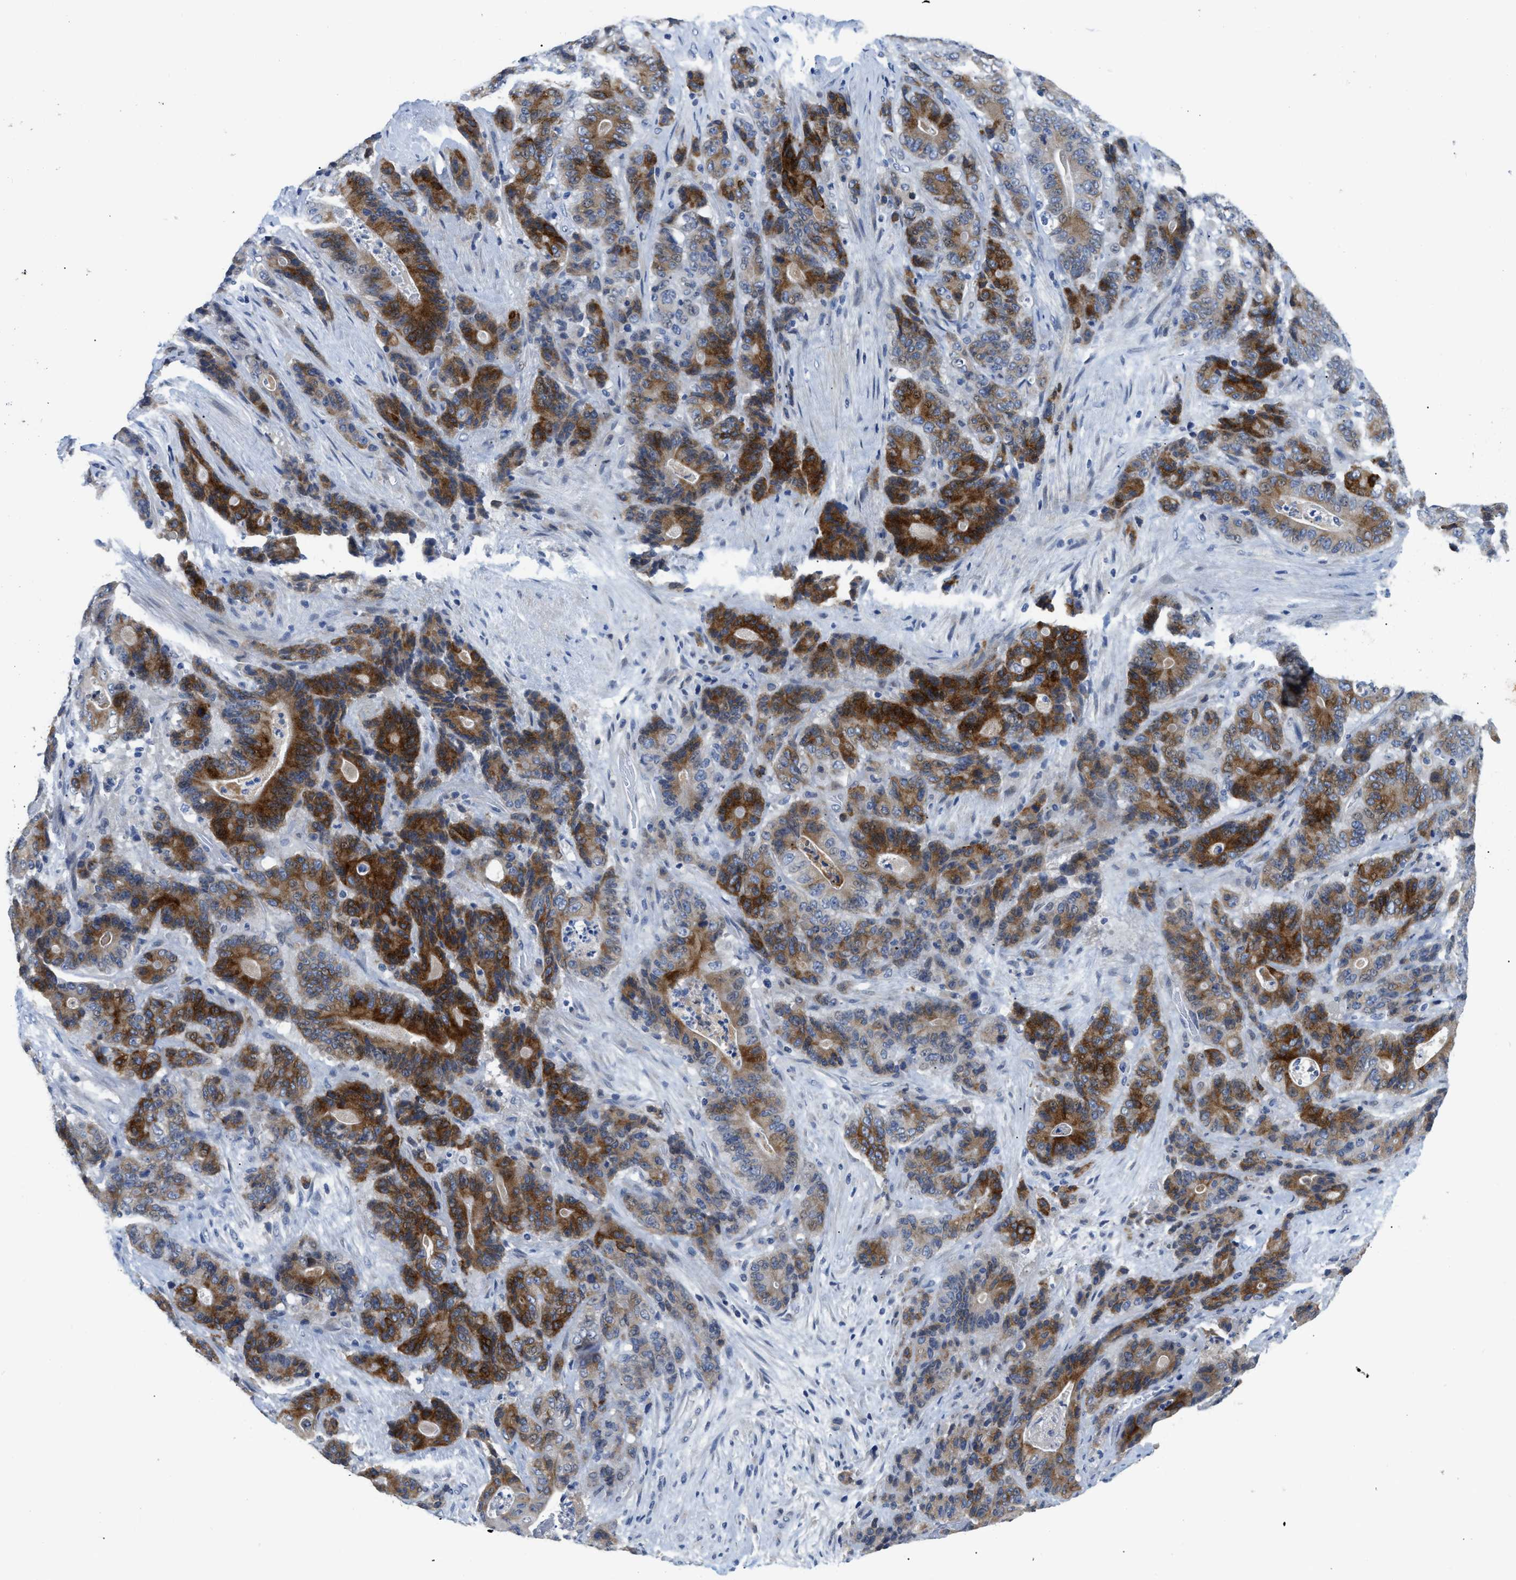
{"staining": {"intensity": "strong", "quantity": "25%-75%", "location": "cytoplasmic/membranous"}, "tissue": "stomach cancer", "cell_type": "Tumor cells", "image_type": "cancer", "snomed": [{"axis": "morphology", "description": "Adenocarcinoma, NOS"}, {"axis": "topography", "description": "Stomach"}], "caption": "Strong cytoplasmic/membranous protein positivity is seen in approximately 25%-75% of tumor cells in stomach adenocarcinoma. (DAB IHC with brightfield microscopy, high magnification).", "gene": "OR9K2", "patient": {"sex": "female", "age": 73}}